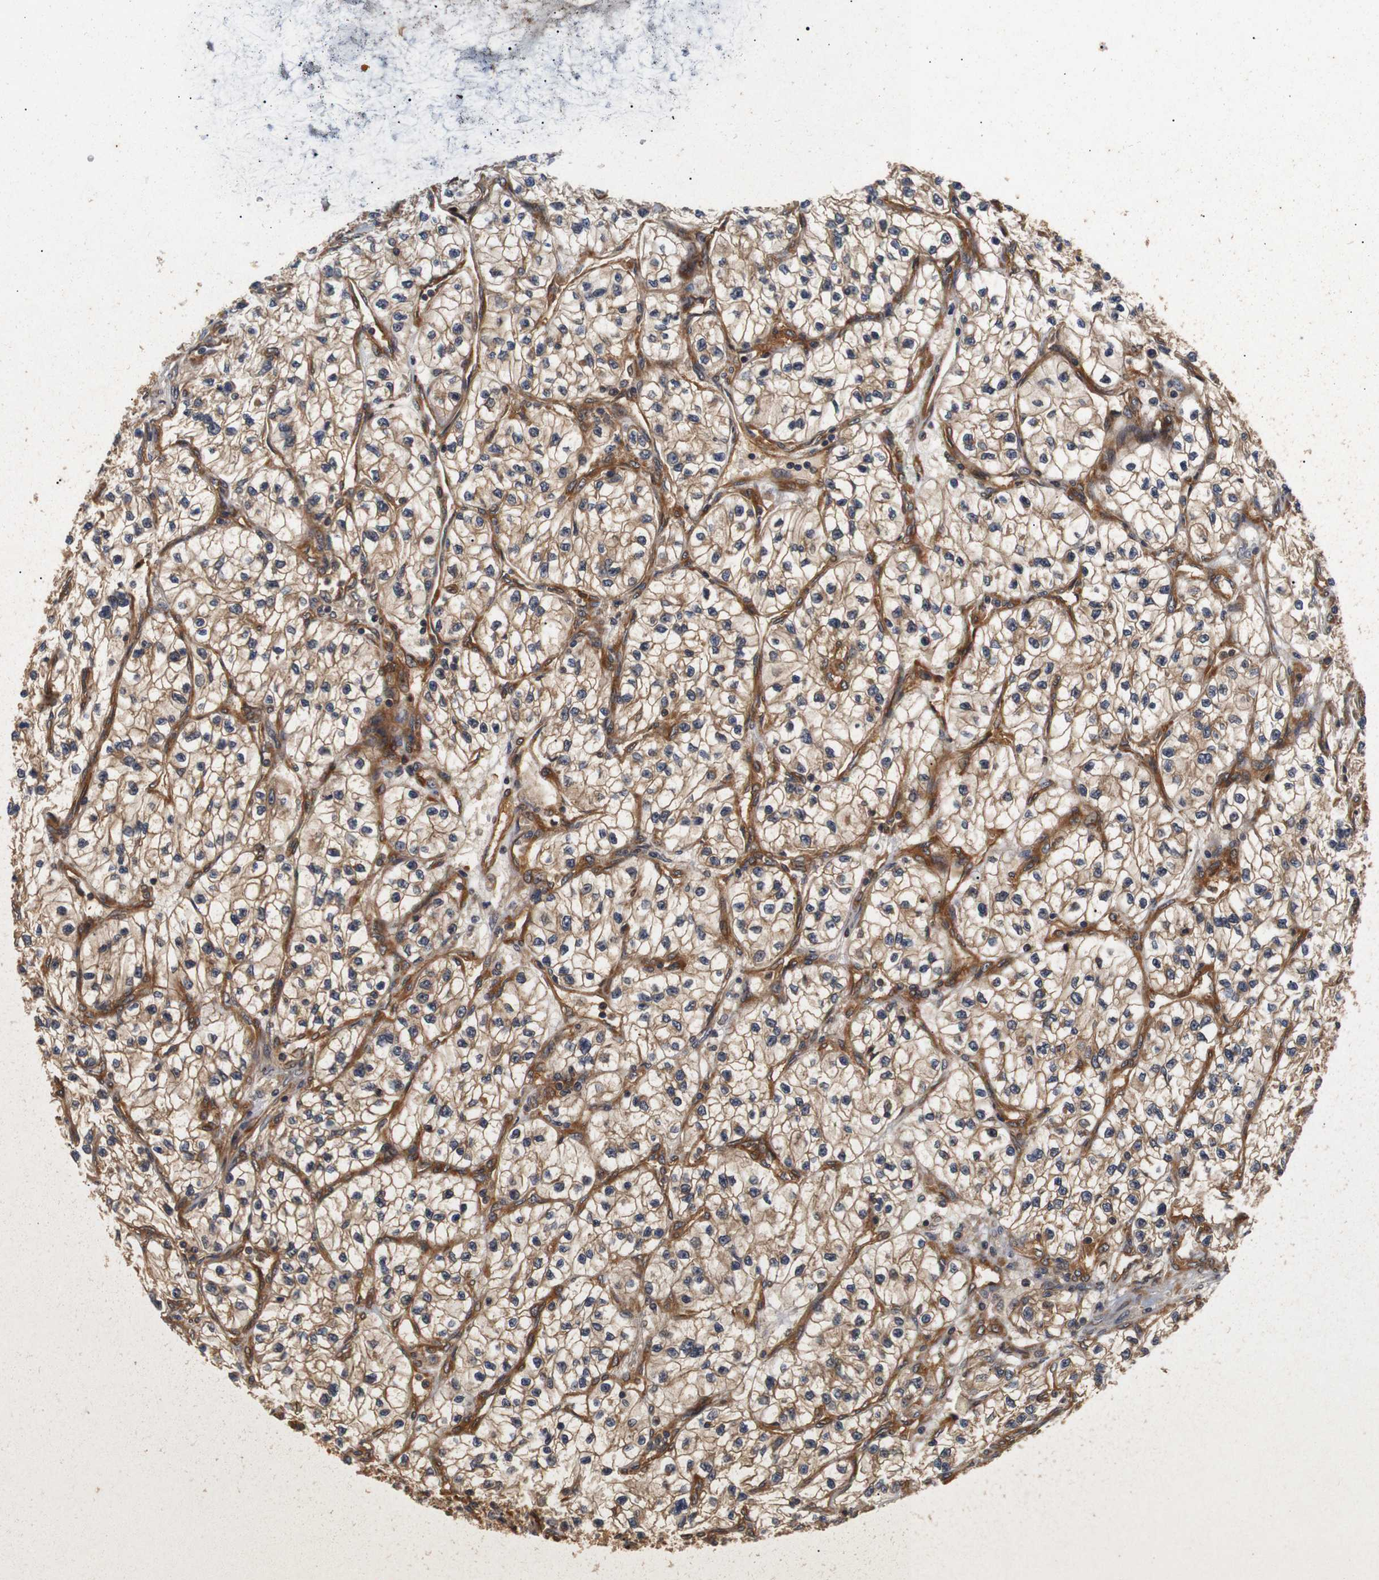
{"staining": {"intensity": "moderate", "quantity": ">75%", "location": "cytoplasmic/membranous"}, "tissue": "renal cancer", "cell_type": "Tumor cells", "image_type": "cancer", "snomed": [{"axis": "morphology", "description": "Adenocarcinoma, NOS"}, {"axis": "topography", "description": "Kidney"}], "caption": "Immunohistochemical staining of renal adenocarcinoma shows medium levels of moderate cytoplasmic/membranous staining in about >75% of tumor cells.", "gene": "PAWR", "patient": {"sex": "female", "age": 57}}